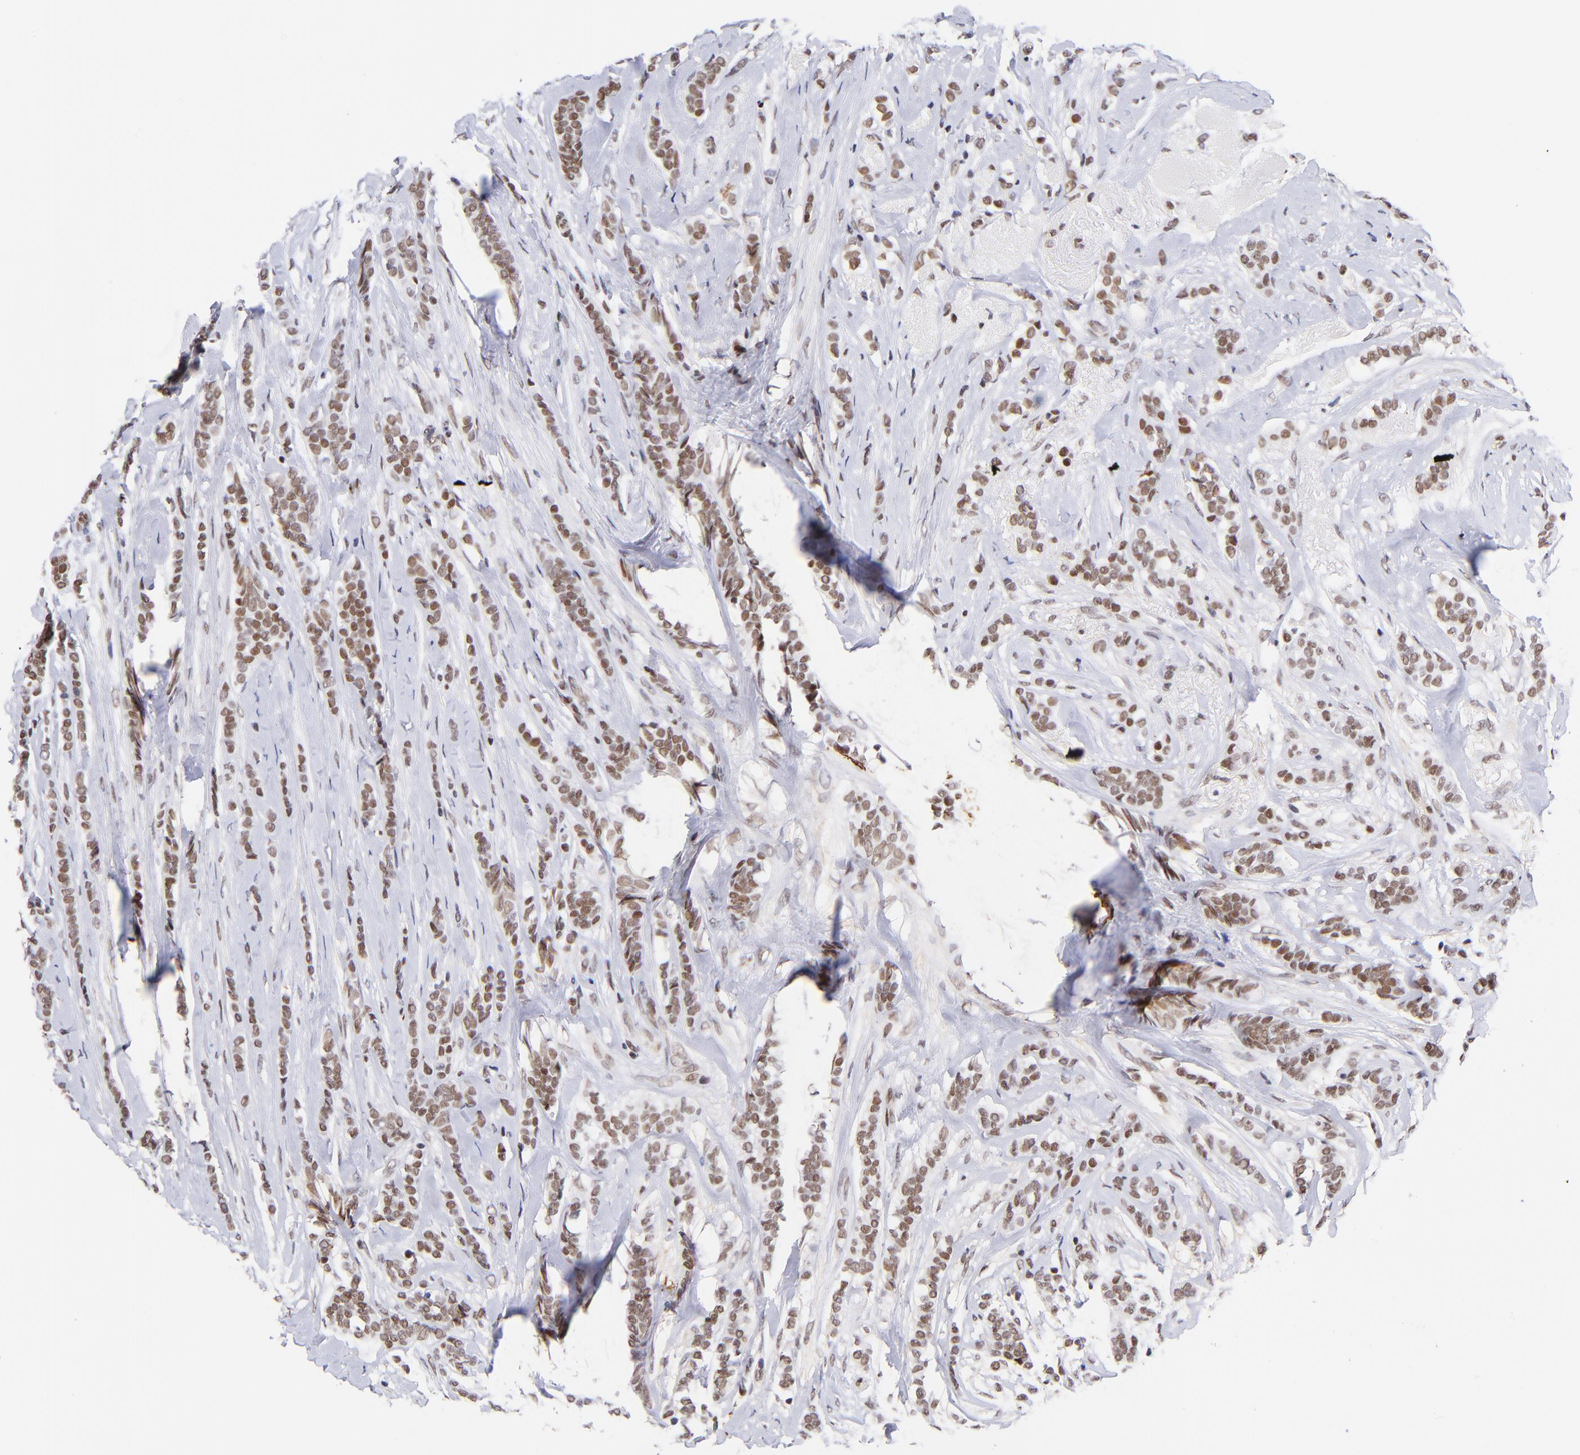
{"staining": {"intensity": "moderate", "quantity": ">75%", "location": "nuclear"}, "tissue": "breast cancer", "cell_type": "Tumor cells", "image_type": "cancer", "snomed": [{"axis": "morphology", "description": "Lobular carcinoma"}, {"axis": "topography", "description": "Breast"}], "caption": "An immunohistochemistry (IHC) image of tumor tissue is shown. Protein staining in brown labels moderate nuclear positivity in breast cancer within tumor cells.", "gene": "MIDEAS", "patient": {"sex": "female", "age": 56}}